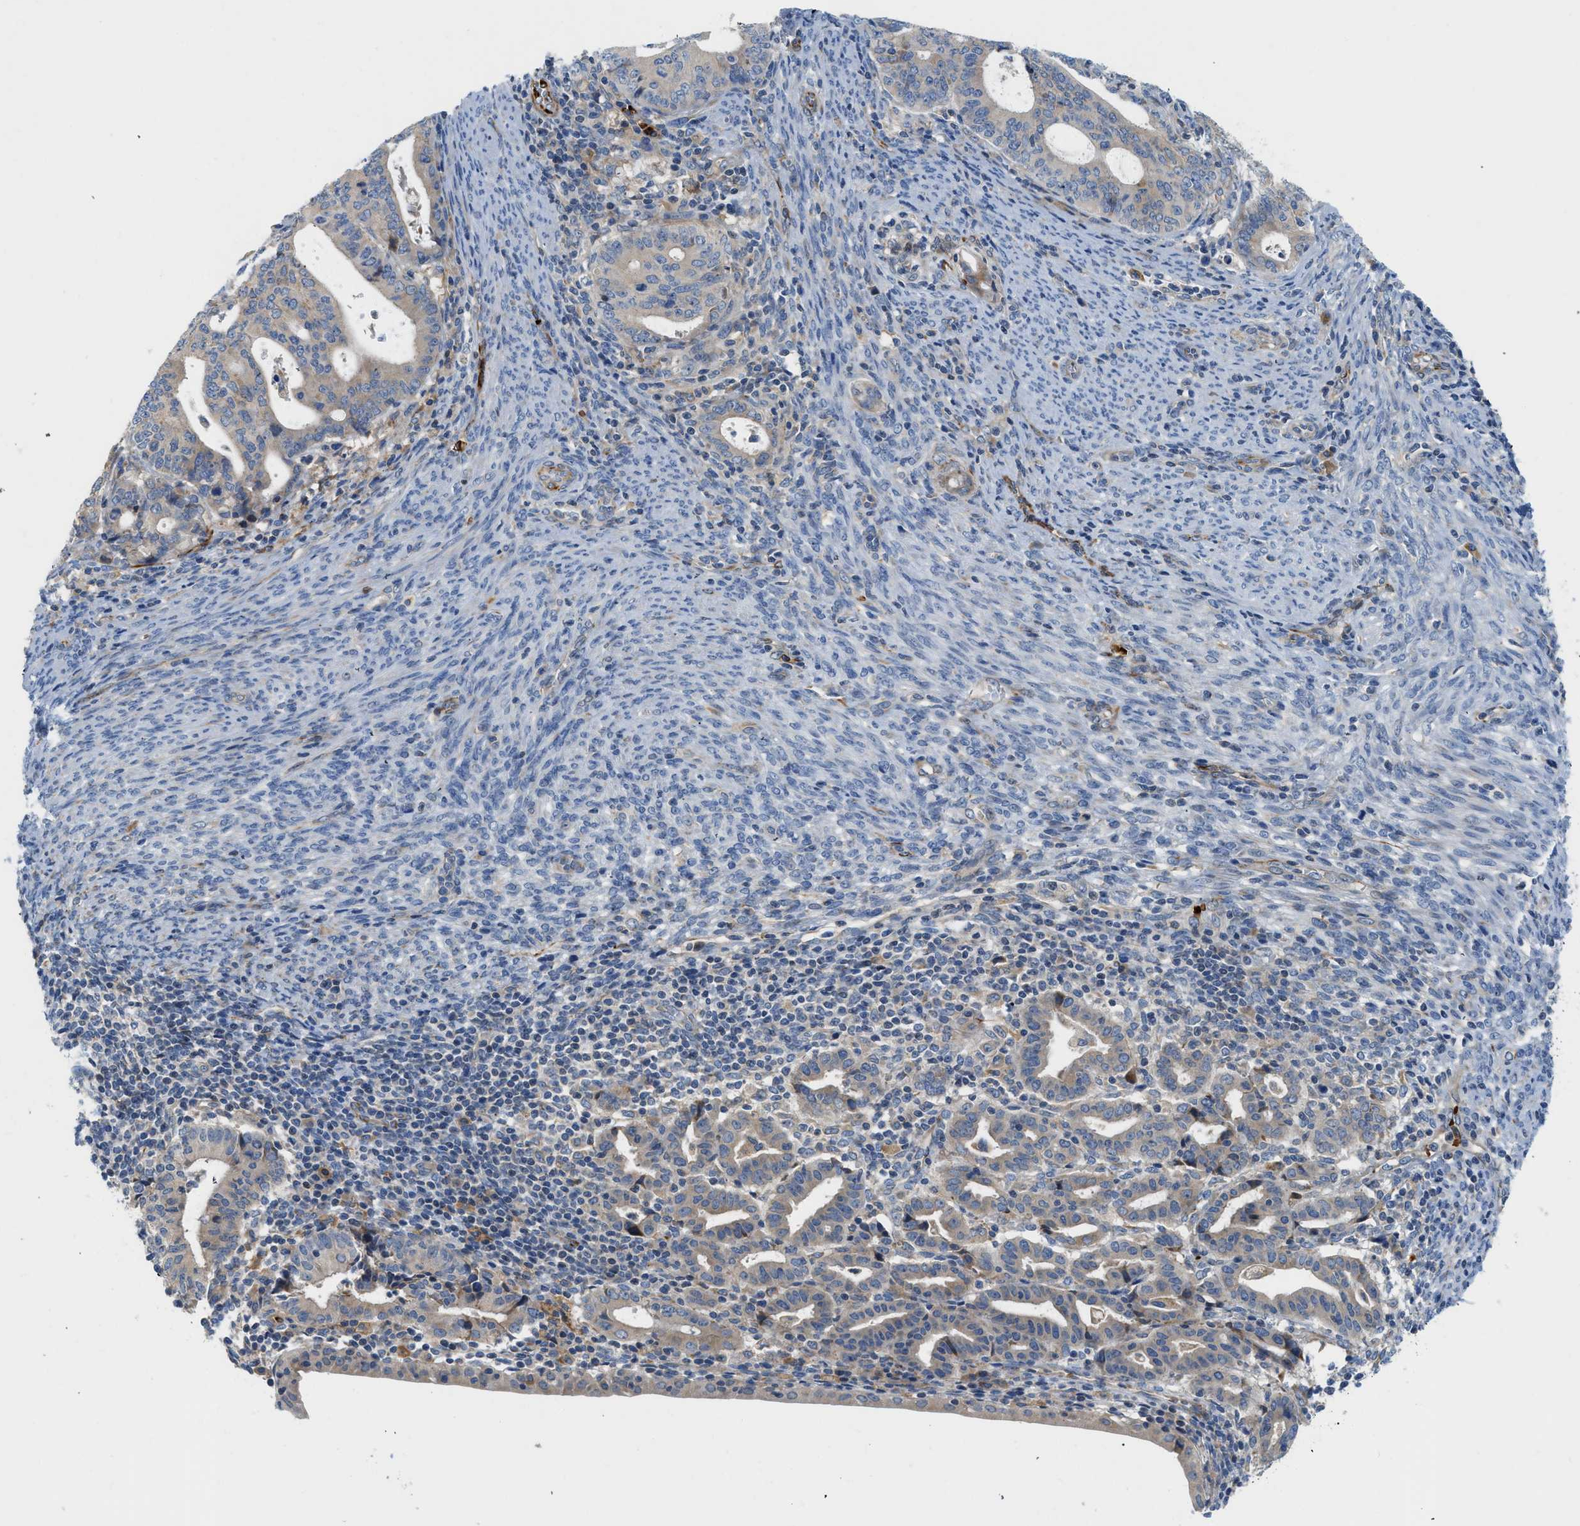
{"staining": {"intensity": "weak", "quantity": "25%-75%", "location": "cytoplasmic/membranous"}, "tissue": "endometrial cancer", "cell_type": "Tumor cells", "image_type": "cancer", "snomed": [{"axis": "morphology", "description": "Adenocarcinoma, NOS"}, {"axis": "topography", "description": "Uterus"}], "caption": "Immunohistochemical staining of human endometrial cancer demonstrates weak cytoplasmic/membranous protein staining in about 25%-75% of tumor cells. (Stains: DAB (3,3'-diaminobenzidine) in brown, nuclei in blue, Microscopy: brightfield microscopy at high magnification).", "gene": "ZNF831", "patient": {"sex": "female", "age": 83}}